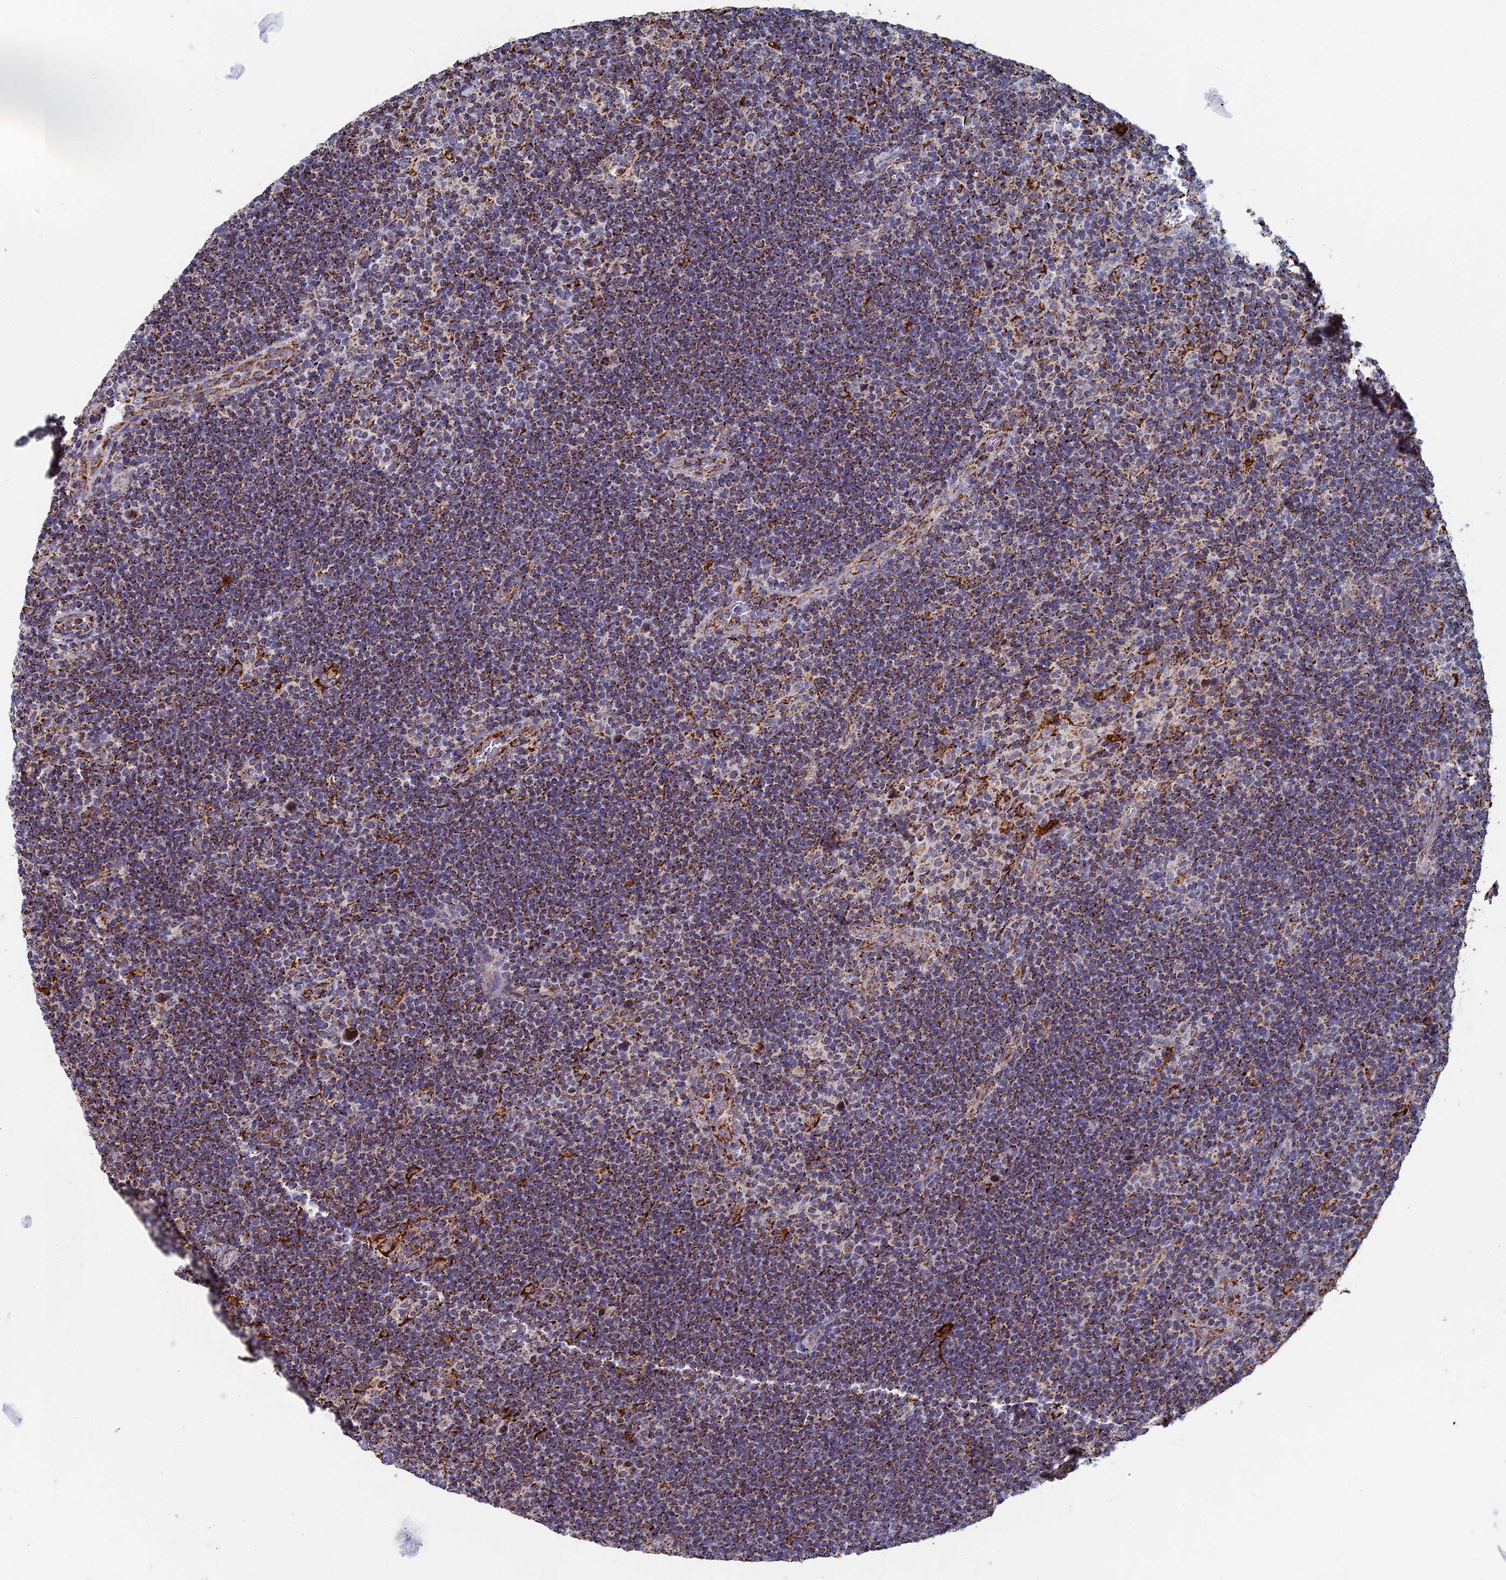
{"staining": {"intensity": "weak", "quantity": ">75%", "location": "cytoplasmic/membranous"}, "tissue": "lymphoma", "cell_type": "Tumor cells", "image_type": "cancer", "snomed": [{"axis": "morphology", "description": "Hodgkin's disease, NOS"}, {"axis": "topography", "description": "Lymph node"}], "caption": "There is low levels of weak cytoplasmic/membranous positivity in tumor cells of Hodgkin's disease, as demonstrated by immunohistochemical staining (brown color).", "gene": "SEC24D", "patient": {"sex": "female", "age": 57}}